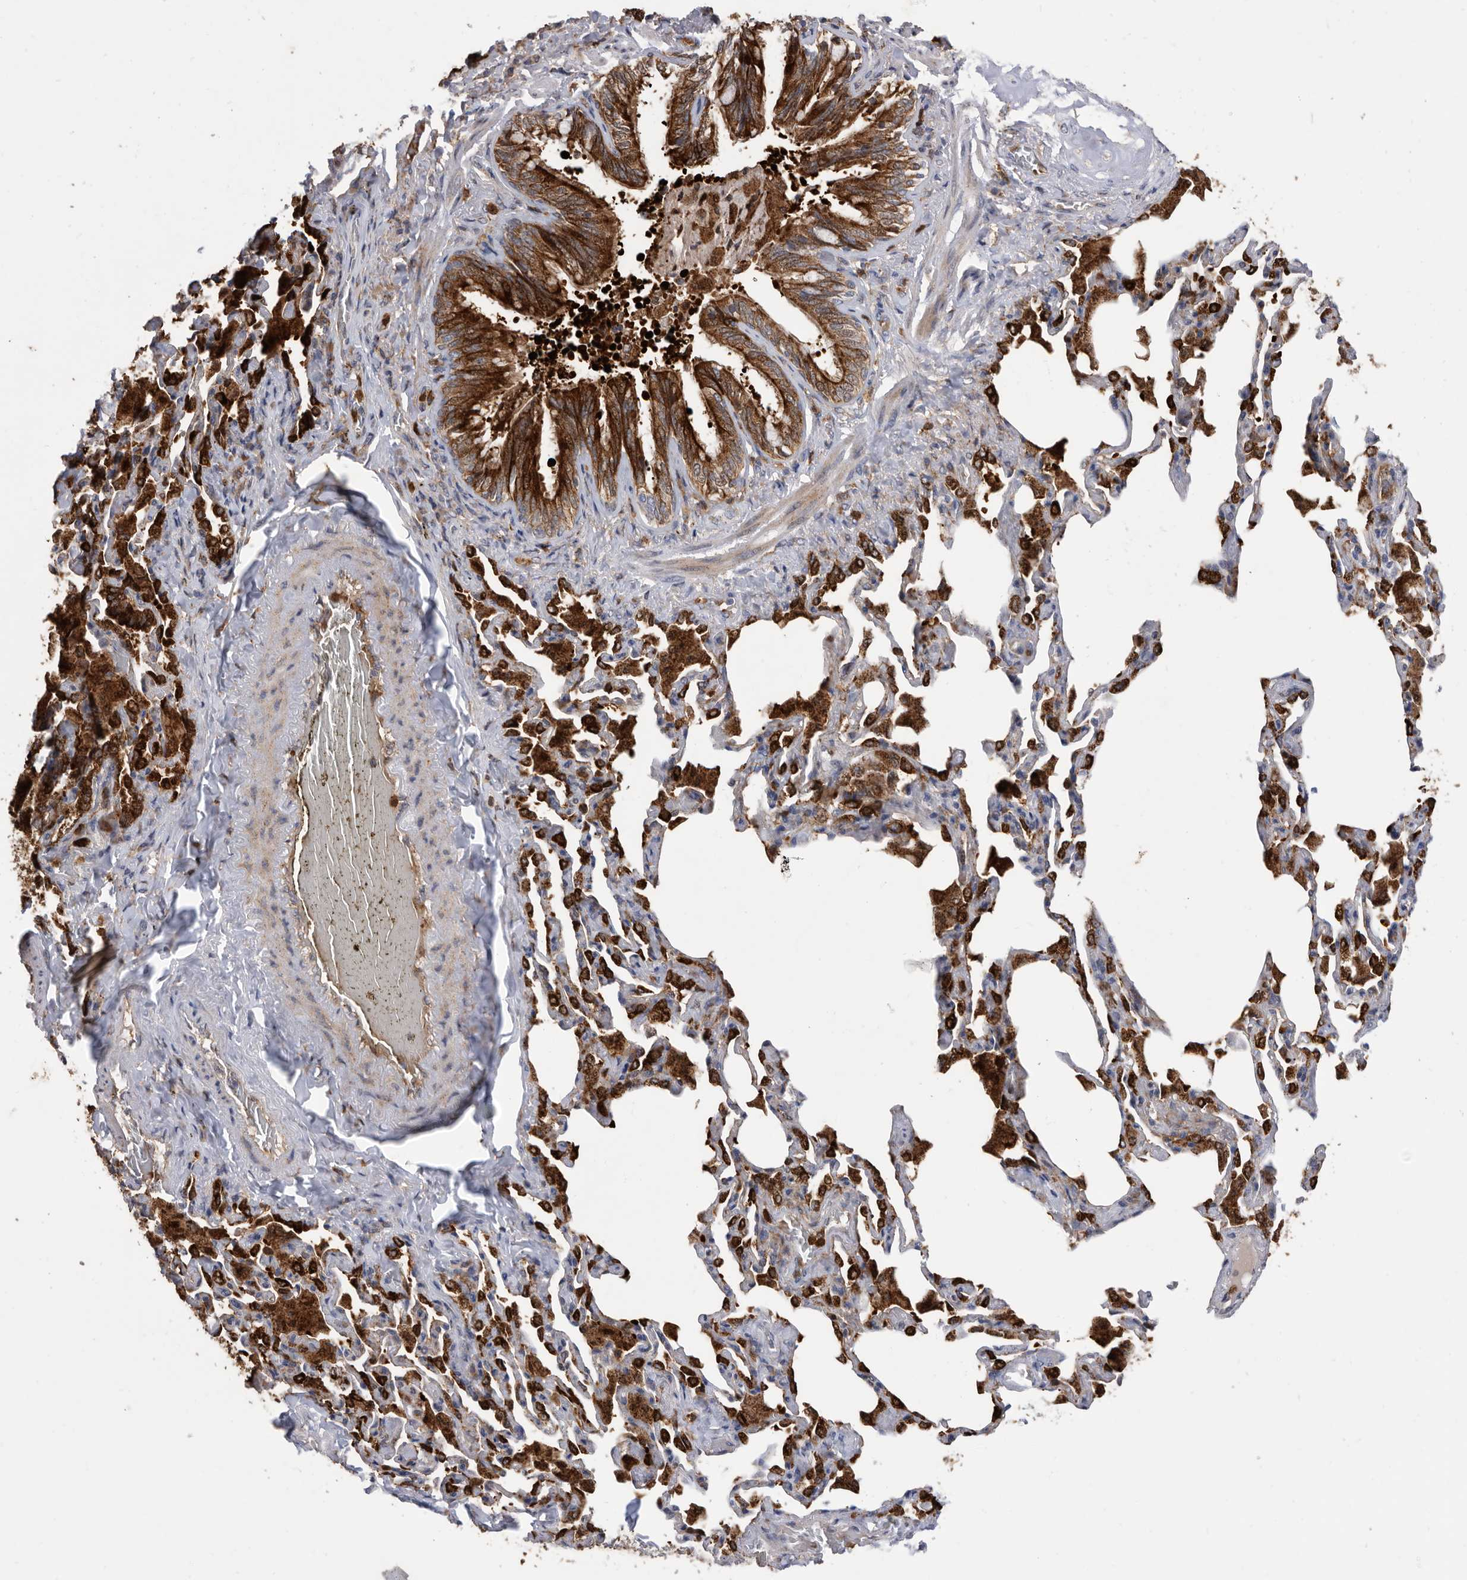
{"staining": {"intensity": "strong", "quantity": ">75%", "location": "cytoplasmic/membranous"}, "tissue": "bronchus", "cell_type": "Respiratory epithelial cells", "image_type": "normal", "snomed": [{"axis": "morphology", "description": "Normal tissue, NOS"}, {"axis": "morphology", "description": "Inflammation, NOS"}, {"axis": "topography", "description": "Lung"}], "caption": "Protein staining by immunohistochemistry (IHC) exhibits strong cytoplasmic/membranous staining in approximately >75% of respiratory epithelial cells in normal bronchus.", "gene": "CRISPLD2", "patient": {"sex": "female", "age": 46}}